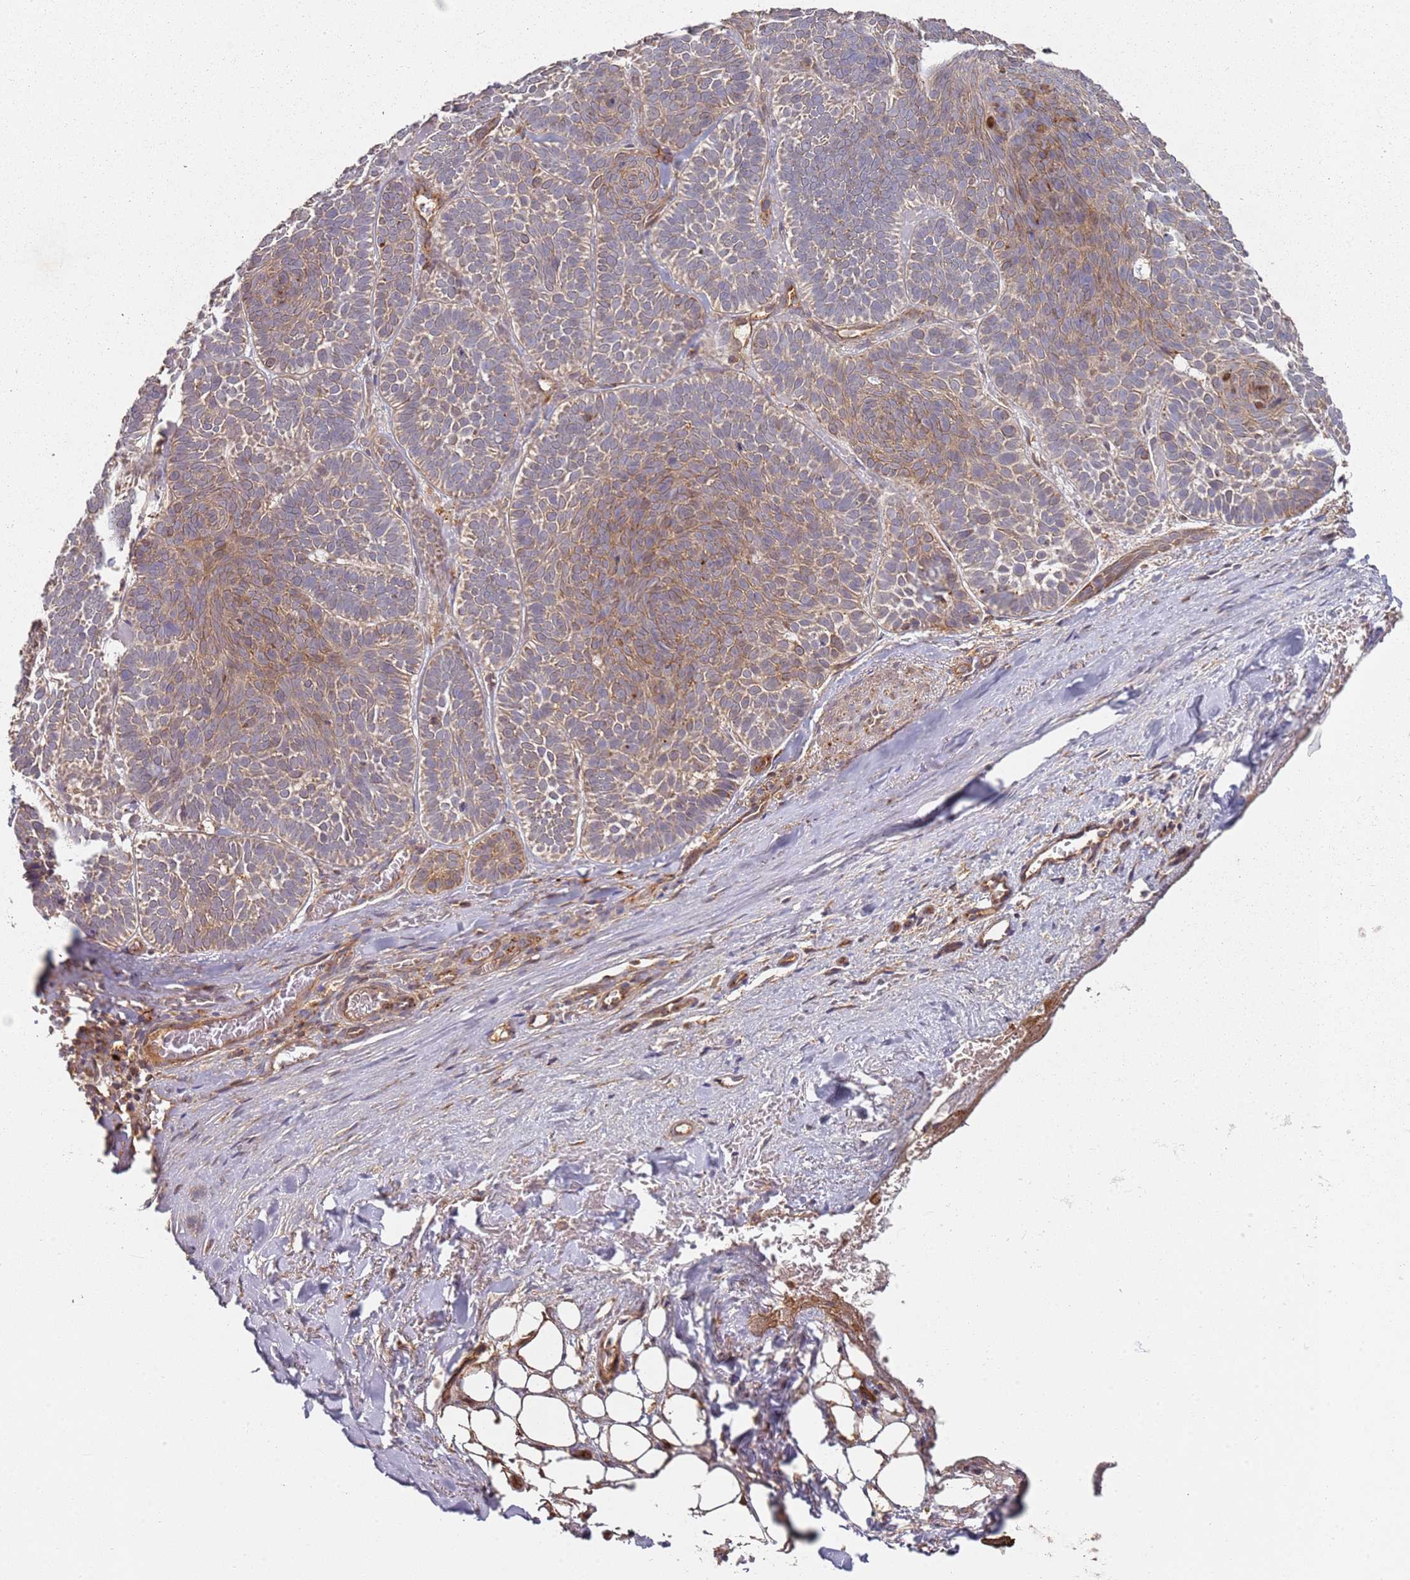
{"staining": {"intensity": "moderate", "quantity": "25%-75%", "location": "cytoplasmic/membranous"}, "tissue": "skin cancer", "cell_type": "Tumor cells", "image_type": "cancer", "snomed": [{"axis": "morphology", "description": "Basal cell carcinoma"}, {"axis": "topography", "description": "Skin"}], "caption": "Immunohistochemical staining of skin basal cell carcinoma exhibits moderate cytoplasmic/membranous protein staining in approximately 25%-75% of tumor cells.", "gene": "SCGB2B2", "patient": {"sex": "male", "age": 85}}